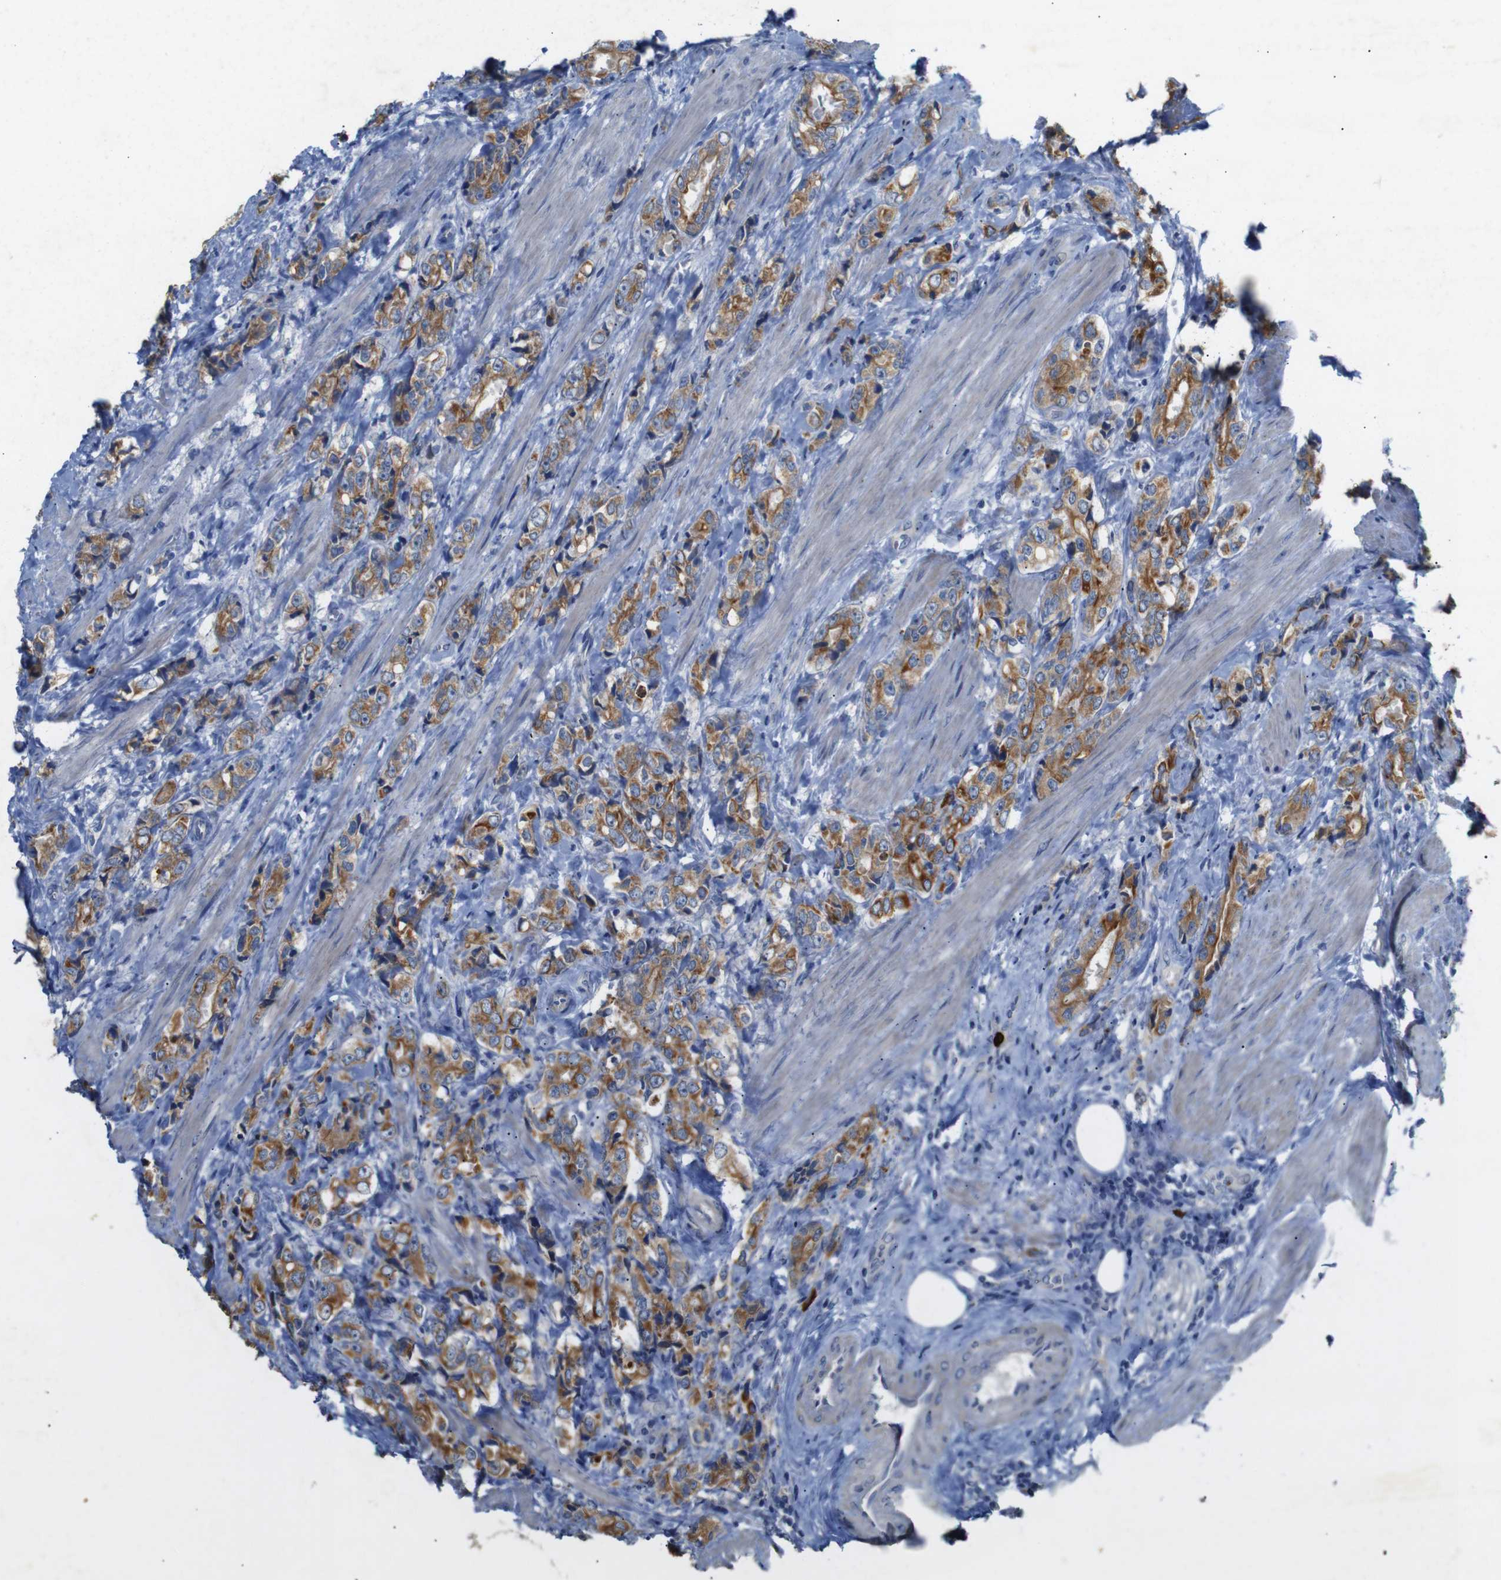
{"staining": {"intensity": "moderate", "quantity": ">75%", "location": "cytoplasmic/membranous"}, "tissue": "prostate cancer", "cell_type": "Tumor cells", "image_type": "cancer", "snomed": [{"axis": "morphology", "description": "Adenocarcinoma, High grade"}, {"axis": "topography", "description": "Prostate"}], "caption": "A histopathology image of human prostate cancer (high-grade adenocarcinoma) stained for a protein shows moderate cytoplasmic/membranous brown staining in tumor cells.", "gene": "ALOX15", "patient": {"sex": "male", "age": 61}}